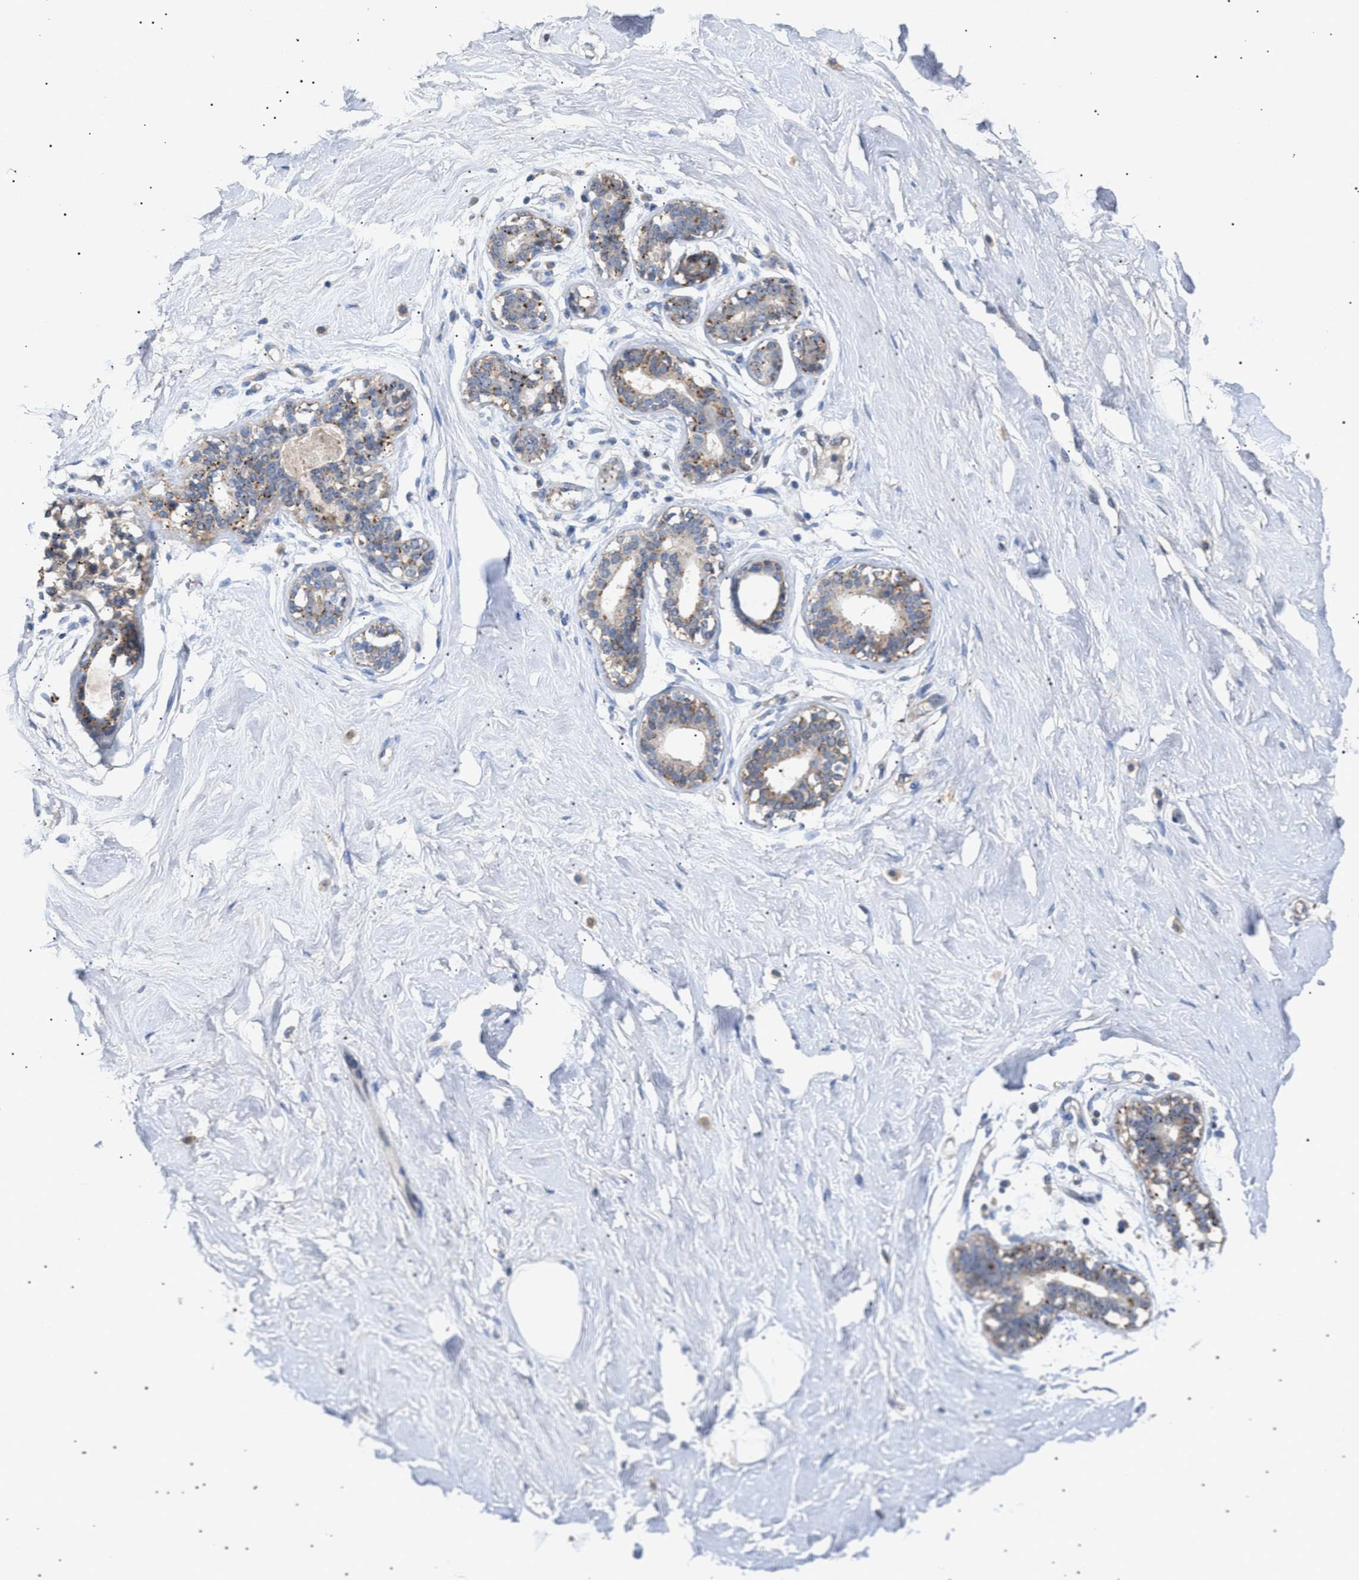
{"staining": {"intensity": "negative", "quantity": "none", "location": "none"}, "tissue": "breast", "cell_type": "Adipocytes", "image_type": "normal", "snomed": [{"axis": "morphology", "description": "Normal tissue, NOS"}, {"axis": "topography", "description": "Breast"}], "caption": "IHC micrograph of unremarkable breast stained for a protein (brown), which displays no positivity in adipocytes. (Stains: DAB immunohistochemistry with hematoxylin counter stain, Microscopy: brightfield microscopy at high magnification).", "gene": "SIRT5", "patient": {"sex": "female", "age": 23}}